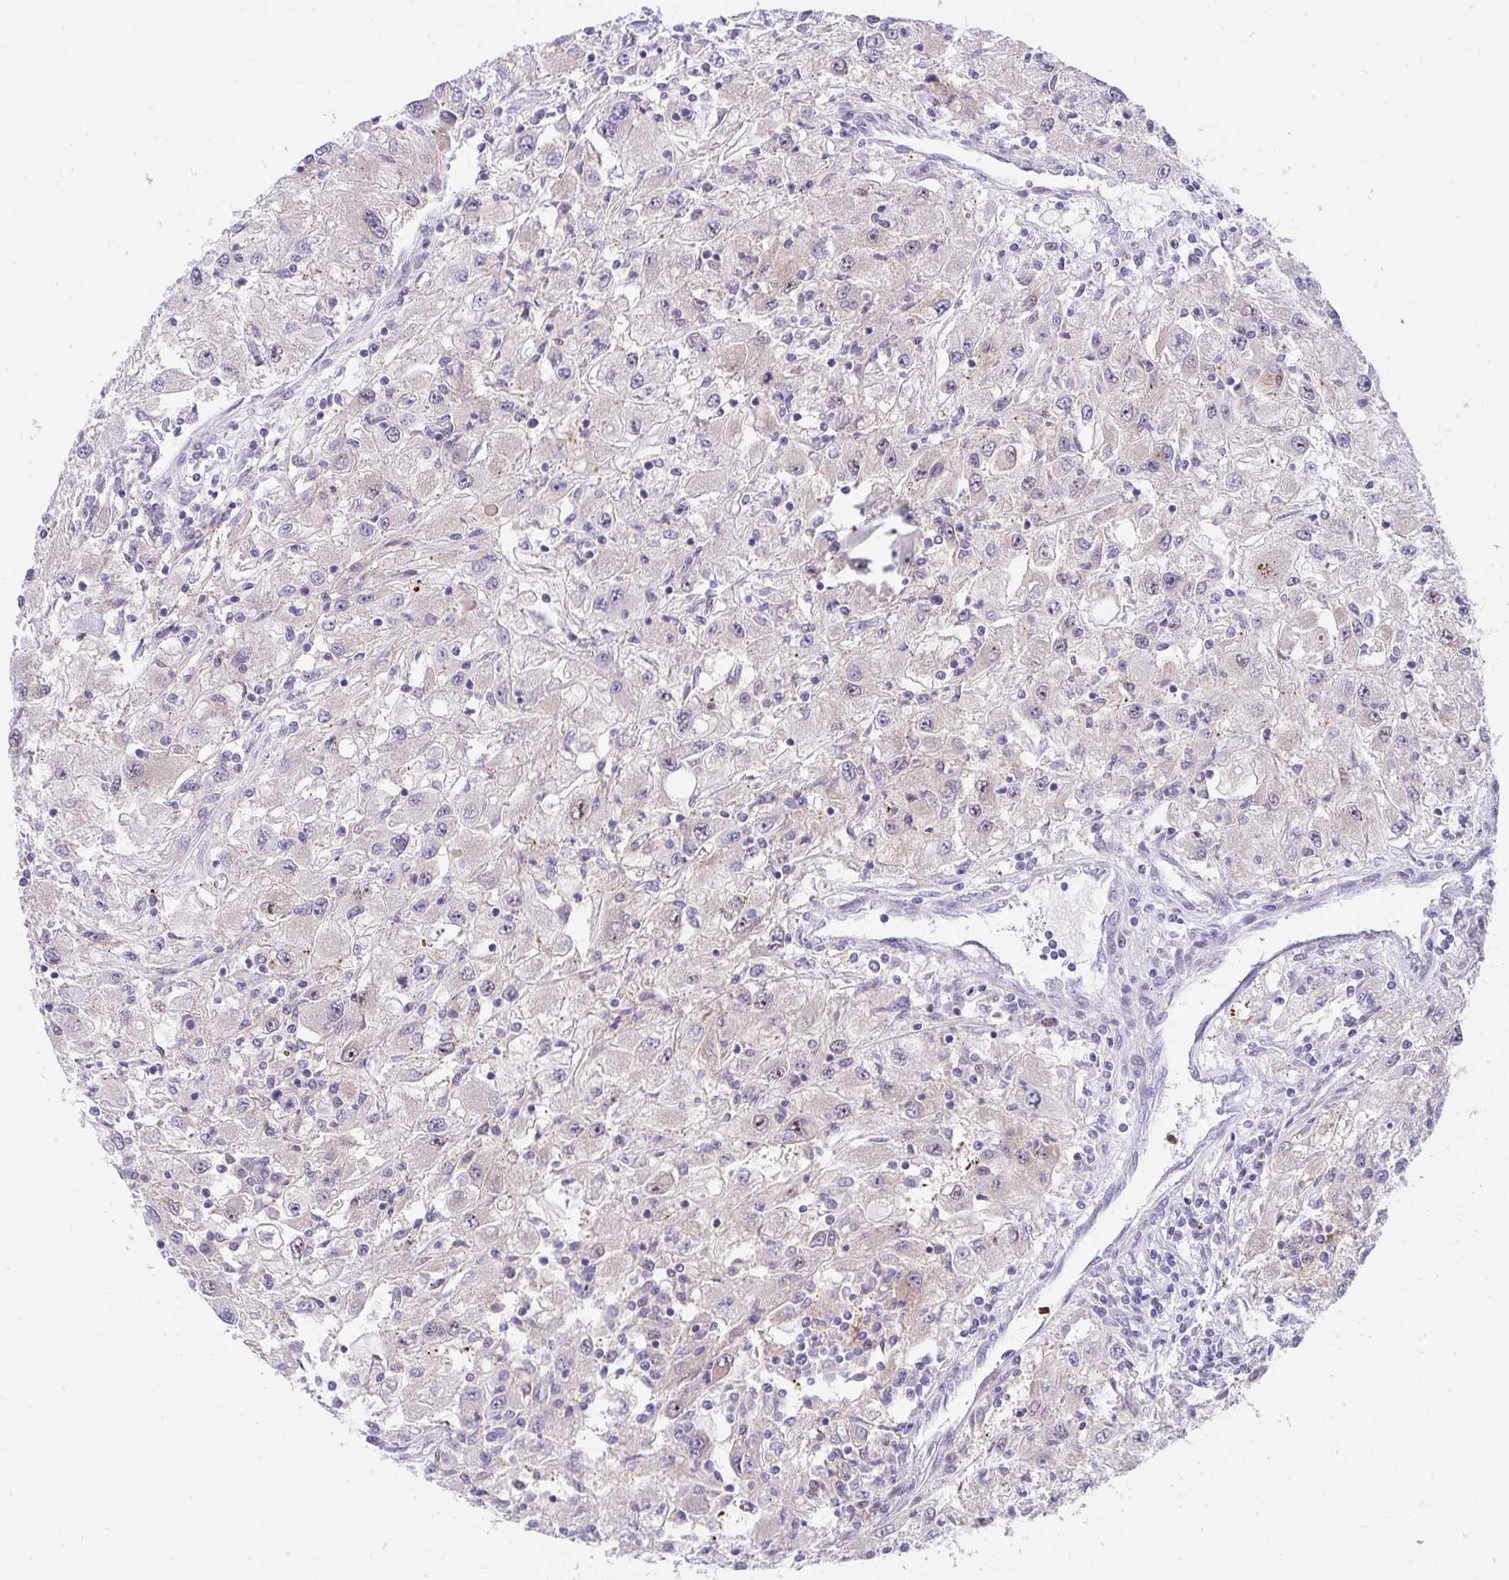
{"staining": {"intensity": "negative", "quantity": "none", "location": "none"}, "tissue": "renal cancer", "cell_type": "Tumor cells", "image_type": "cancer", "snomed": [{"axis": "morphology", "description": "Adenocarcinoma, NOS"}, {"axis": "topography", "description": "Kidney"}], "caption": "High magnification brightfield microscopy of renal cancer (adenocarcinoma) stained with DAB (brown) and counterstained with hematoxylin (blue): tumor cells show no significant staining.", "gene": "ZNF554", "patient": {"sex": "female", "age": 67}}